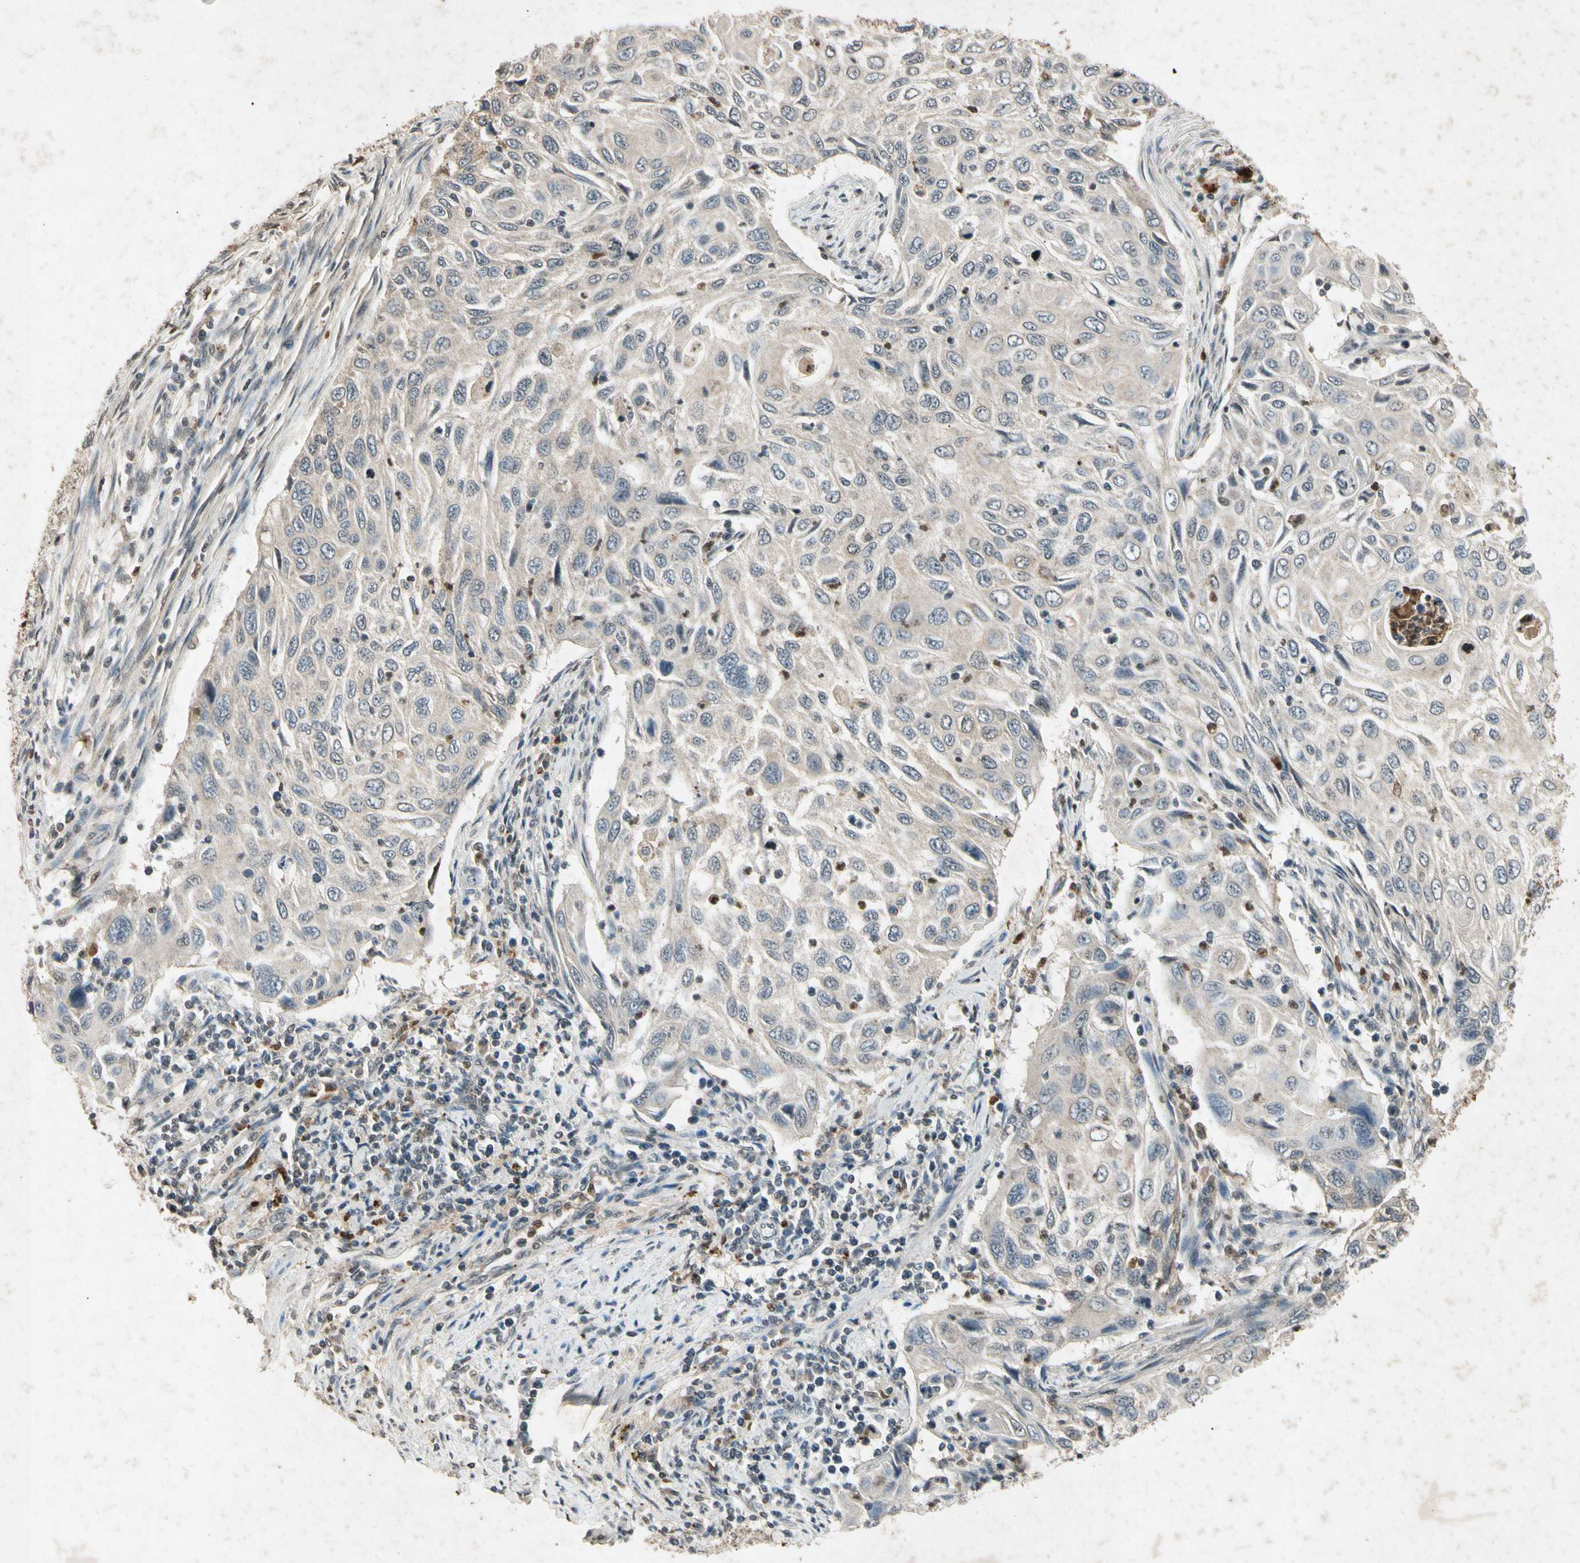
{"staining": {"intensity": "weak", "quantity": "<25%", "location": "cytoplasmic/membranous"}, "tissue": "cervical cancer", "cell_type": "Tumor cells", "image_type": "cancer", "snomed": [{"axis": "morphology", "description": "Squamous cell carcinoma, NOS"}, {"axis": "topography", "description": "Cervix"}], "caption": "DAB immunohistochemical staining of human cervical cancer (squamous cell carcinoma) reveals no significant expression in tumor cells.", "gene": "CP", "patient": {"sex": "female", "age": 70}}